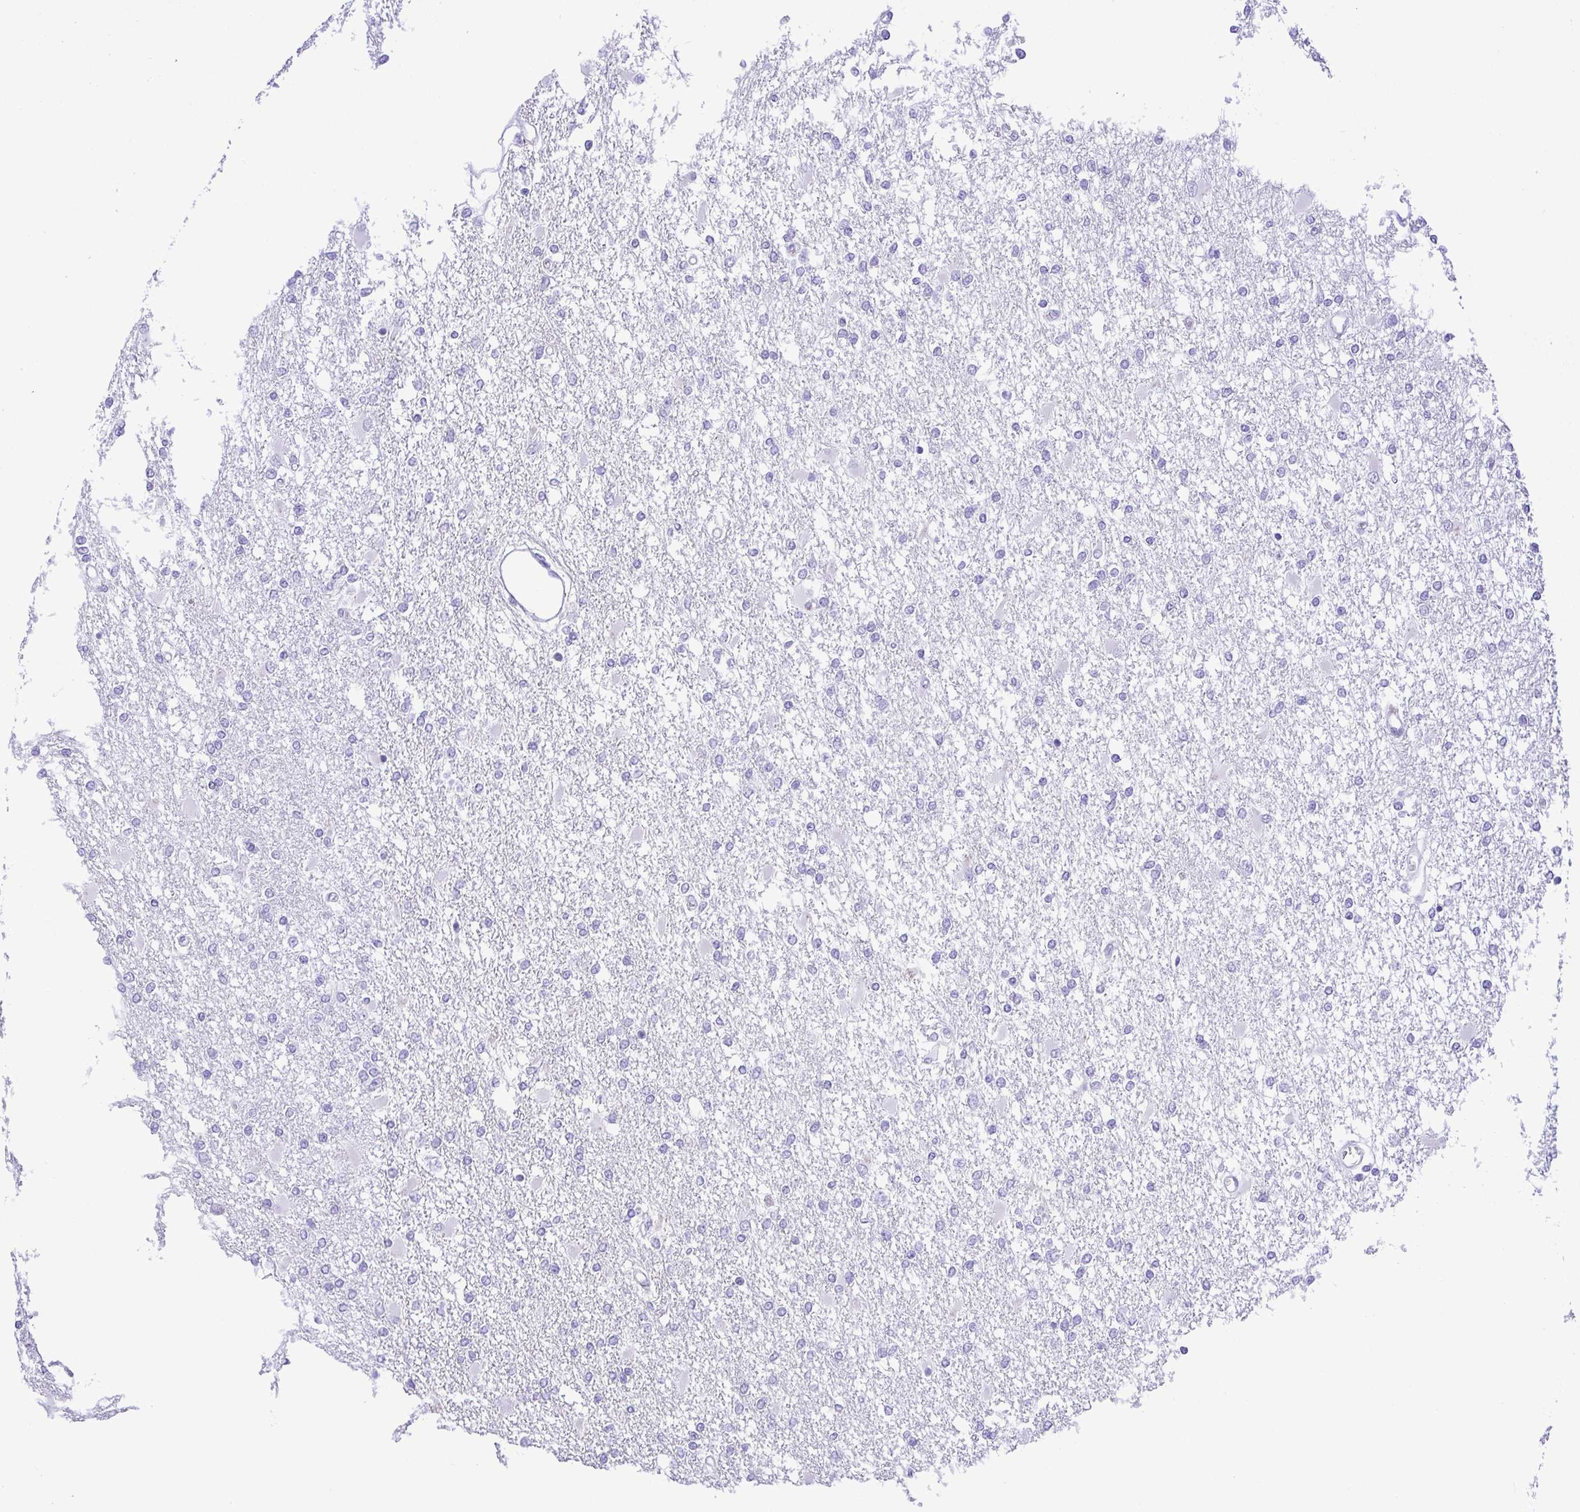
{"staining": {"intensity": "negative", "quantity": "none", "location": "none"}, "tissue": "glioma", "cell_type": "Tumor cells", "image_type": "cancer", "snomed": [{"axis": "morphology", "description": "Glioma, malignant, High grade"}, {"axis": "topography", "description": "Cerebral cortex"}], "caption": "This is a photomicrograph of immunohistochemistry (IHC) staining of malignant glioma (high-grade), which shows no staining in tumor cells.", "gene": "CDSN", "patient": {"sex": "male", "age": 79}}